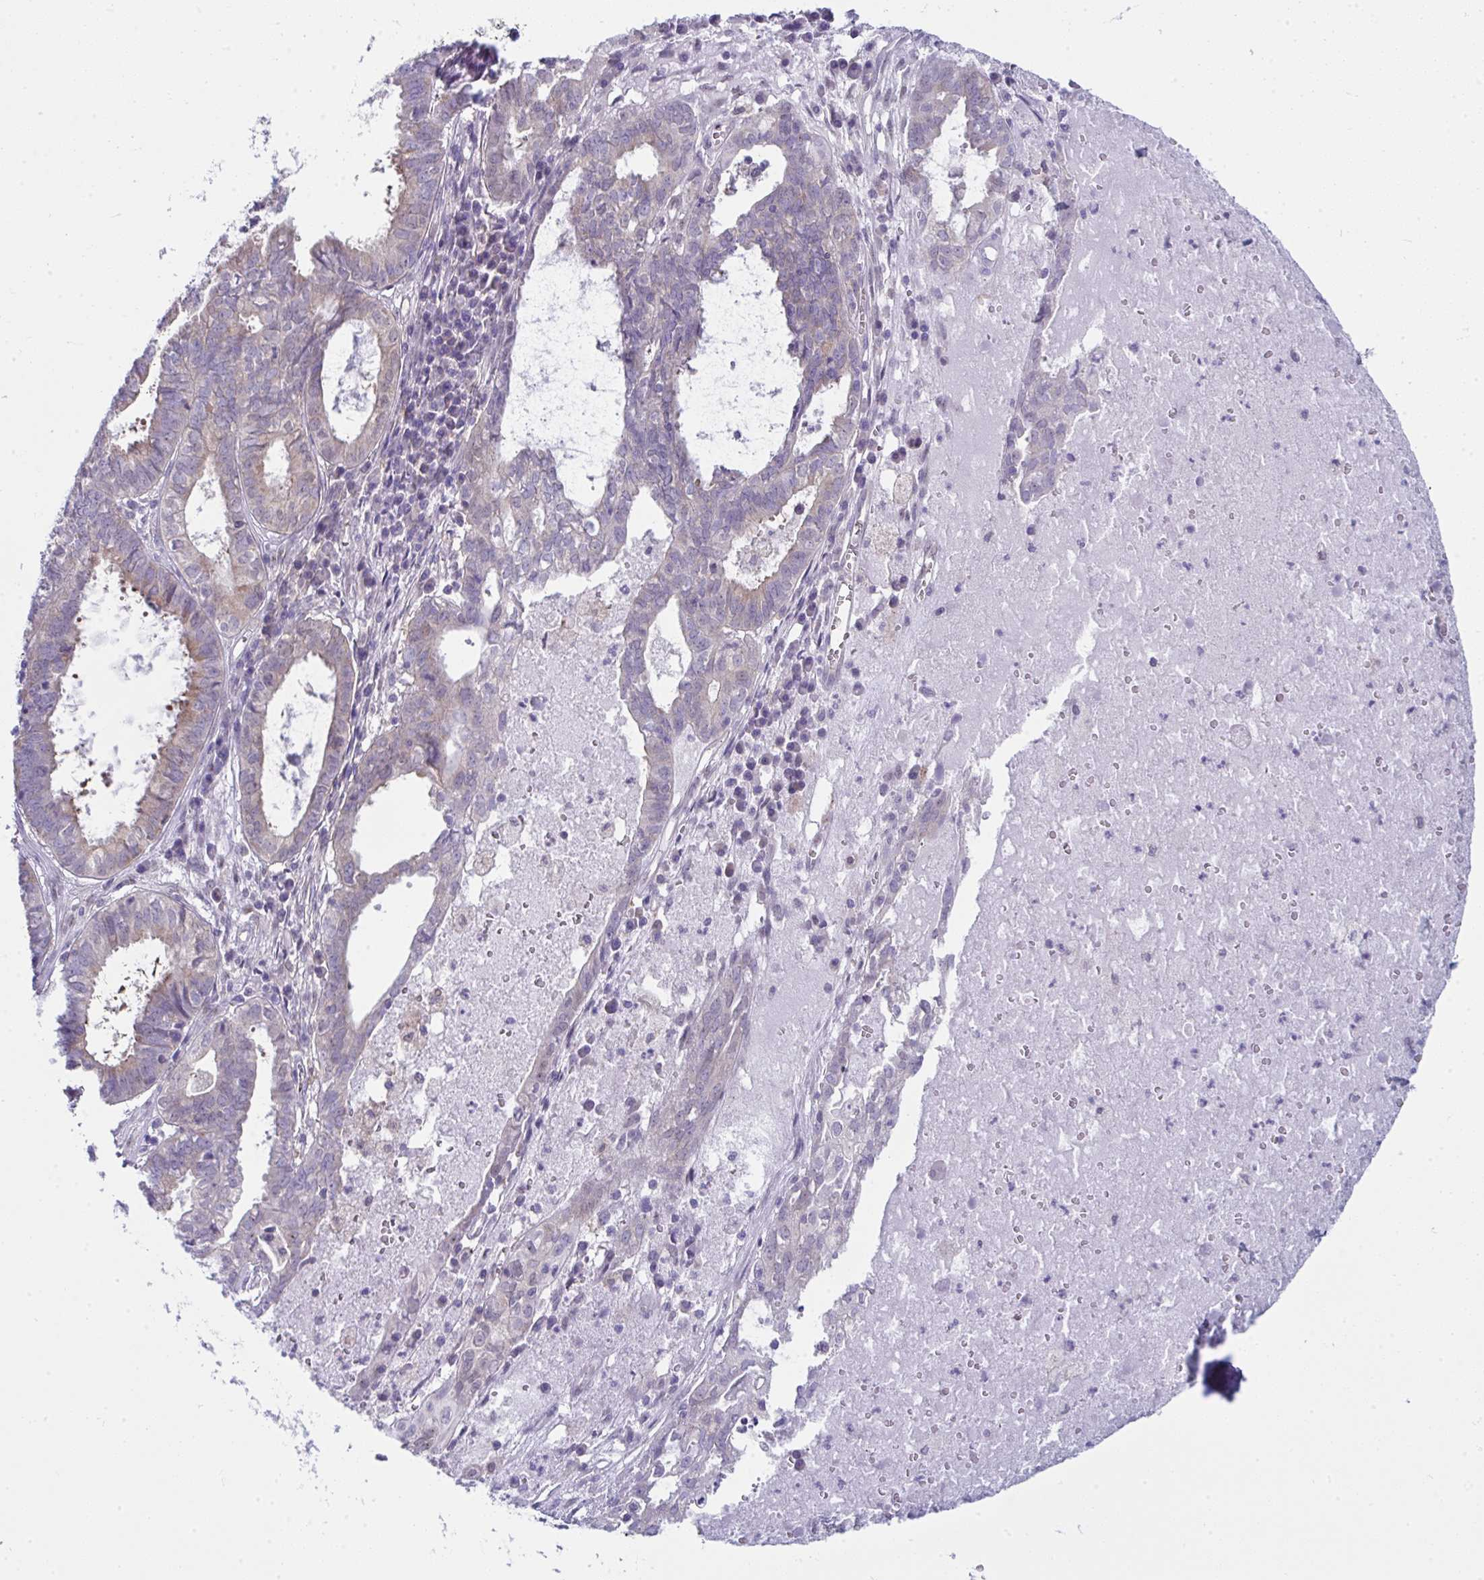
{"staining": {"intensity": "moderate", "quantity": "<25%", "location": "cytoplasmic/membranous"}, "tissue": "ovarian cancer", "cell_type": "Tumor cells", "image_type": "cancer", "snomed": [{"axis": "morphology", "description": "Carcinoma, endometroid"}, {"axis": "topography", "description": "Ovary"}], "caption": "The histopathology image shows immunohistochemical staining of ovarian cancer. There is moderate cytoplasmic/membranous expression is appreciated in approximately <25% of tumor cells.", "gene": "ALDH16A1", "patient": {"sex": "female", "age": 64}}